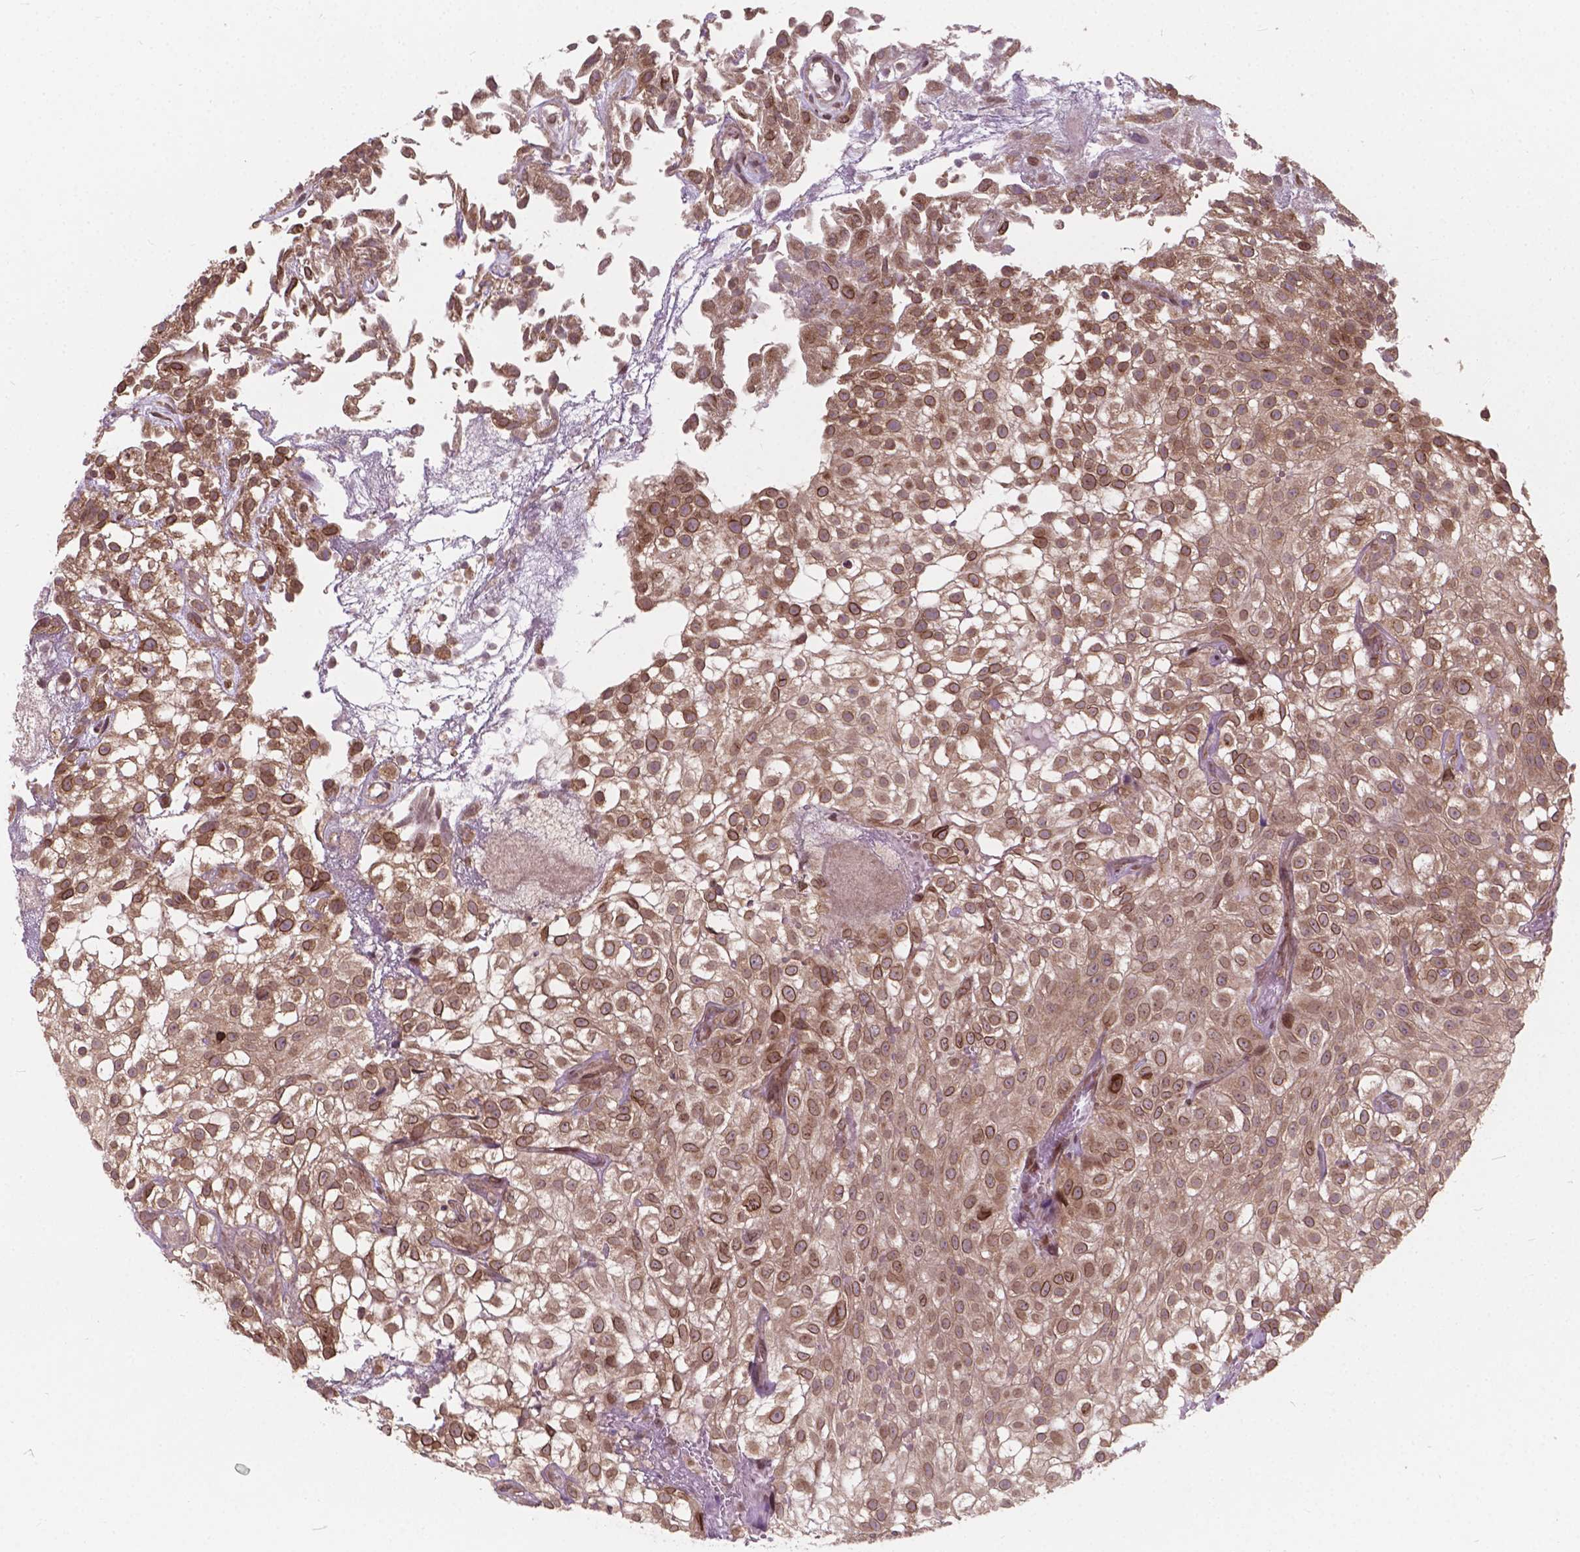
{"staining": {"intensity": "moderate", "quantity": ">75%", "location": "cytoplasmic/membranous,nuclear"}, "tissue": "urothelial cancer", "cell_type": "Tumor cells", "image_type": "cancer", "snomed": [{"axis": "morphology", "description": "Urothelial carcinoma, High grade"}, {"axis": "topography", "description": "Urinary bladder"}], "caption": "Protein staining of urothelial cancer tissue shows moderate cytoplasmic/membranous and nuclear expression in approximately >75% of tumor cells.", "gene": "MRPL33", "patient": {"sex": "male", "age": 56}}